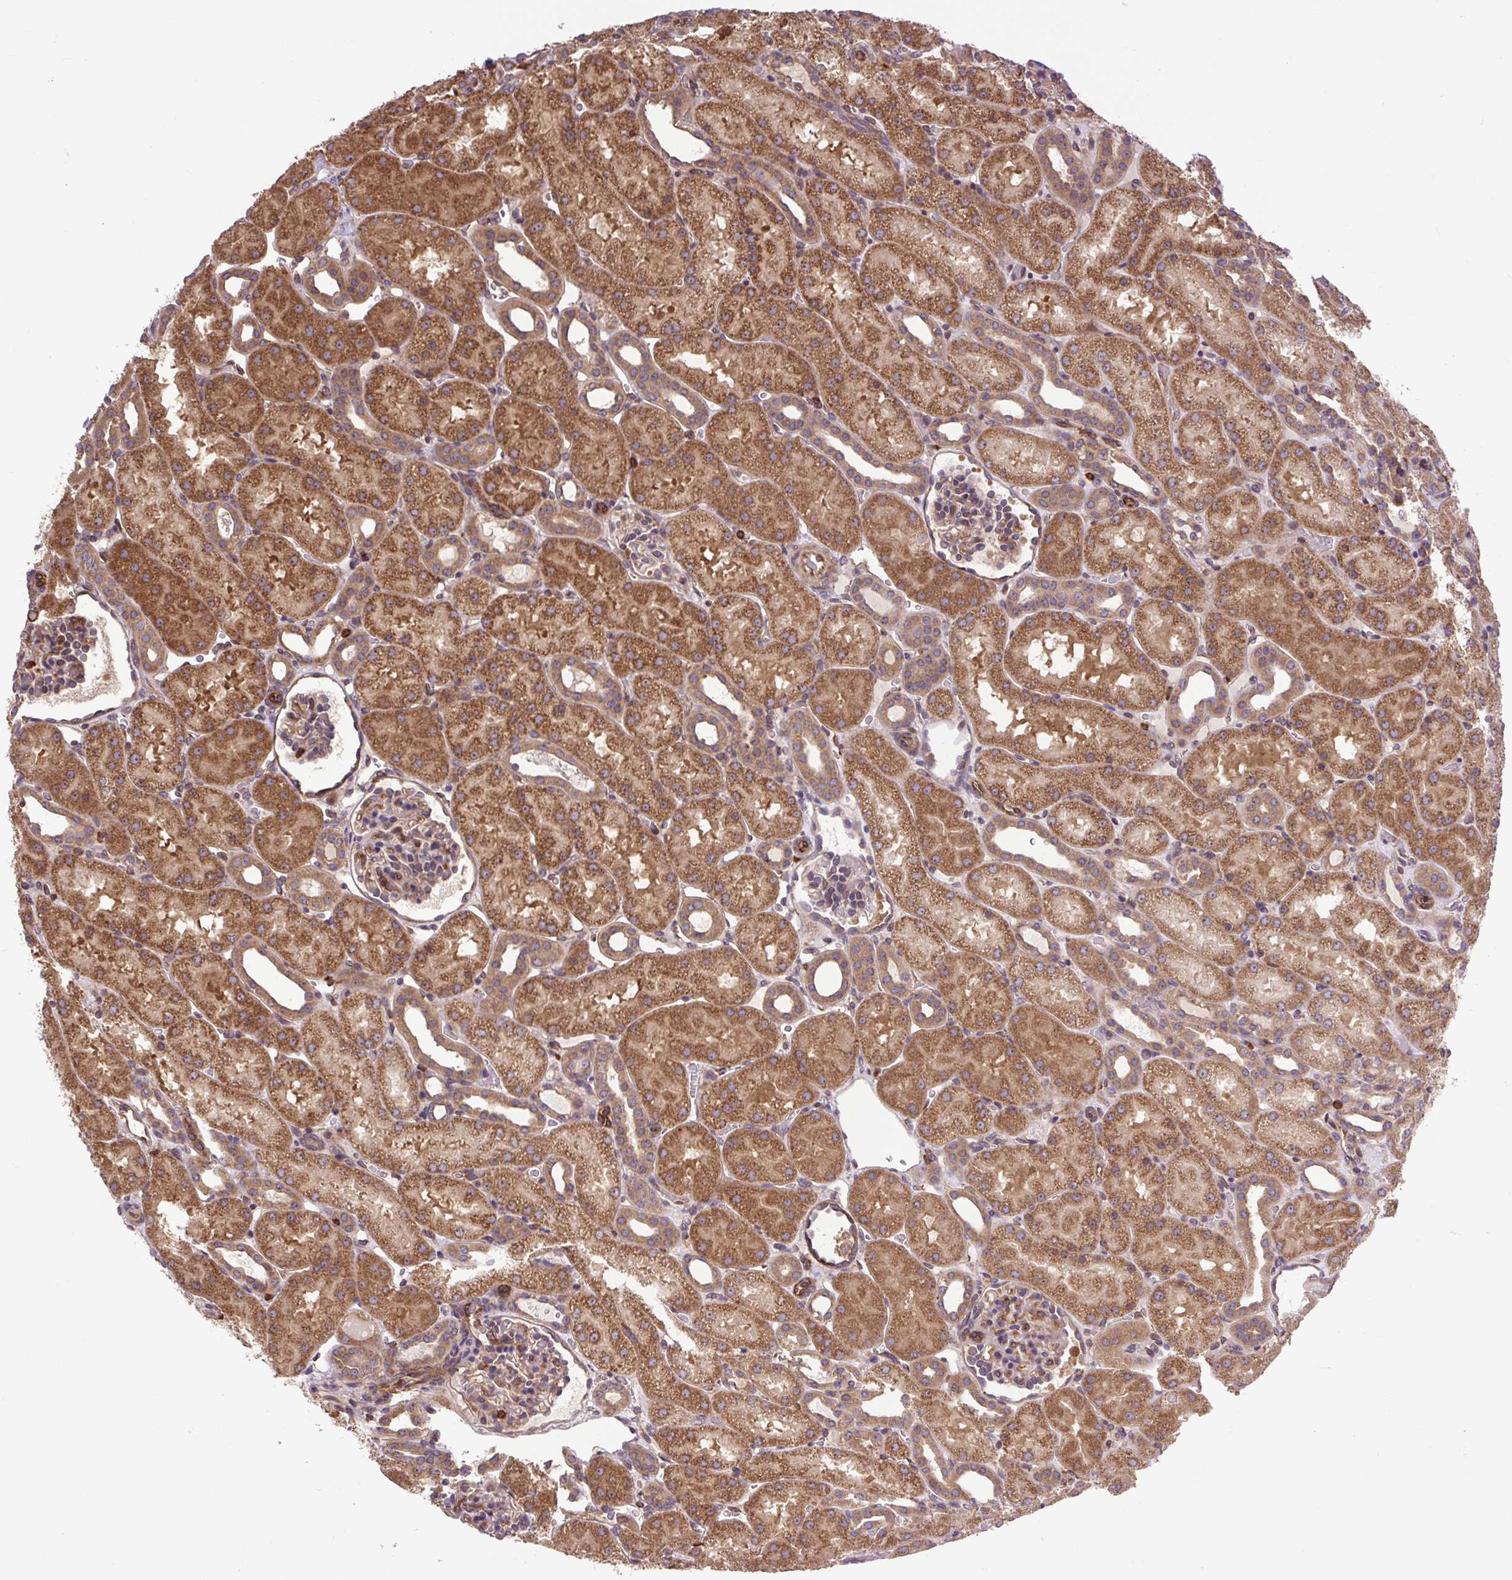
{"staining": {"intensity": "moderate", "quantity": "25%-75%", "location": "cytoplasmic/membranous"}, "tissue": "kidney", "cell_type": "Cells in glomeruli", "image_type": "normal", "snomed": [{"axis": "morphology", "description": "Normal tissue, NOS"}, {"axis": "topography", "description": "Kidney"}], "caption": "Approximately 25%-75% of cells in glomeruli in benign human kidney show moderate cytoplasmic/membranous protein positivity as visualized by brown immunohistochemical staining.", "gene": "PLCG1", "patient": {"sex": "male", "age": 2}}